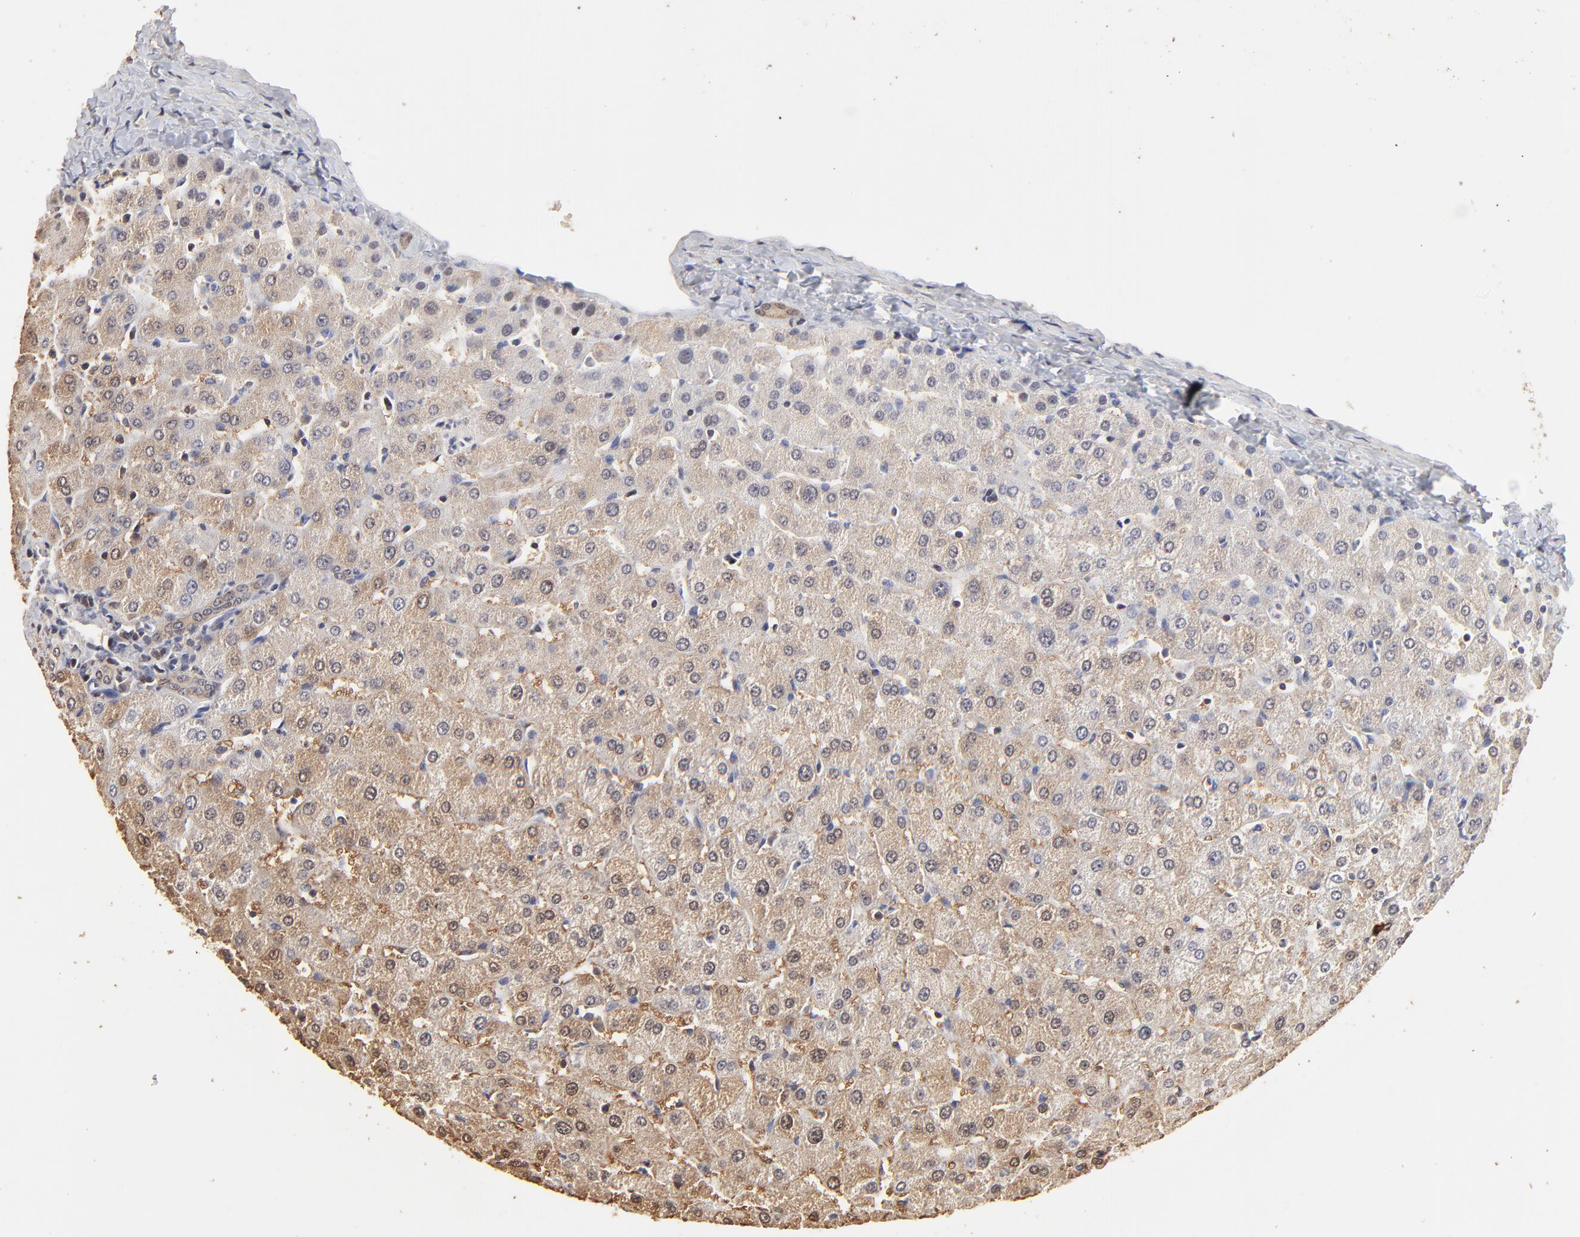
{"staining": {"intensity": "weak", "quantity": ">75%", "location": "cytoplasmic/membranous"}, "tissue": "liver", "cell_type": "Cholangiocytes", "image_type": "normal", "snomed": [{"axis": "morphology", "description": "Normal tissue, NOS"}, {"axis": "morphology", "description": "Fibrosis, NOS"}, {"axis": "topography", "description": "Liver"}], "caption": "Weak cytoplasmic/membranous protein expression is appreciated in approximately >75% of cholangiocytes in liver.", "gene": "BIRC5", "patient": {"sex": "female", "age": 29}}